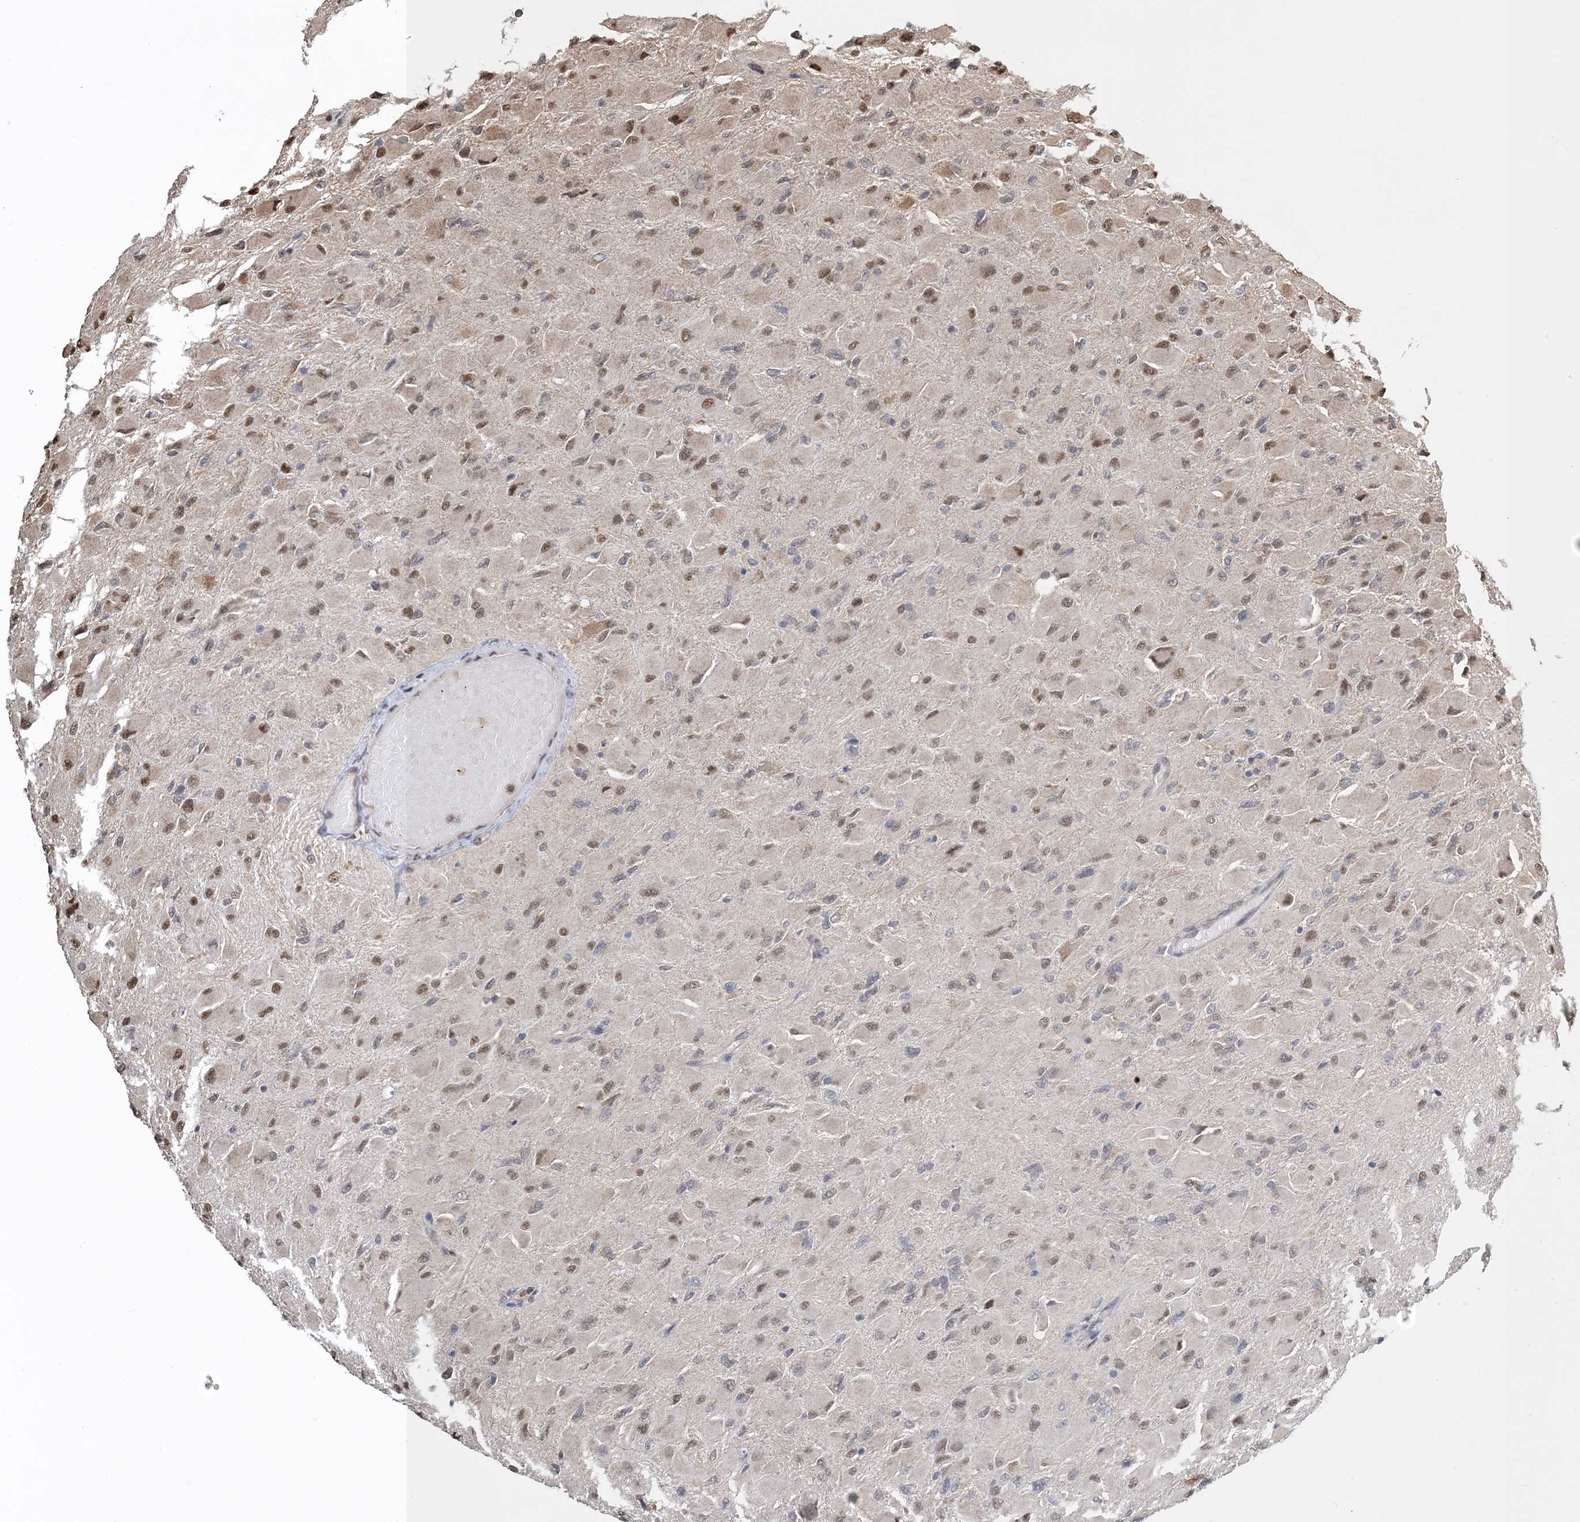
{"staining": {"intensity": "moderate", "quantity": "25%-75%", "location": "nuclear"}, "tissue": "glioma", "cell_type": "Tumor cells", "image_type": "cancer", "snomed": [{"axis": "morphology", "description": "Glioma, malignant, High grade"}, {"axis": "topography", "description": "Cerebral cortex"}], "caption": "Malignant glioma (high-grade) stained with immunohistochemistry (IHC) shows moderate nuclear expression in about 25%-75% of tumor cells. The protein is stained brown, and the nuclei are stained in blue (DAB (3,3'-diaminobenzidine) IHC with brightfield microscopy, high magnification).", "gene": "HSPA1A", "patient": {"sex": "female", "age": 36}}